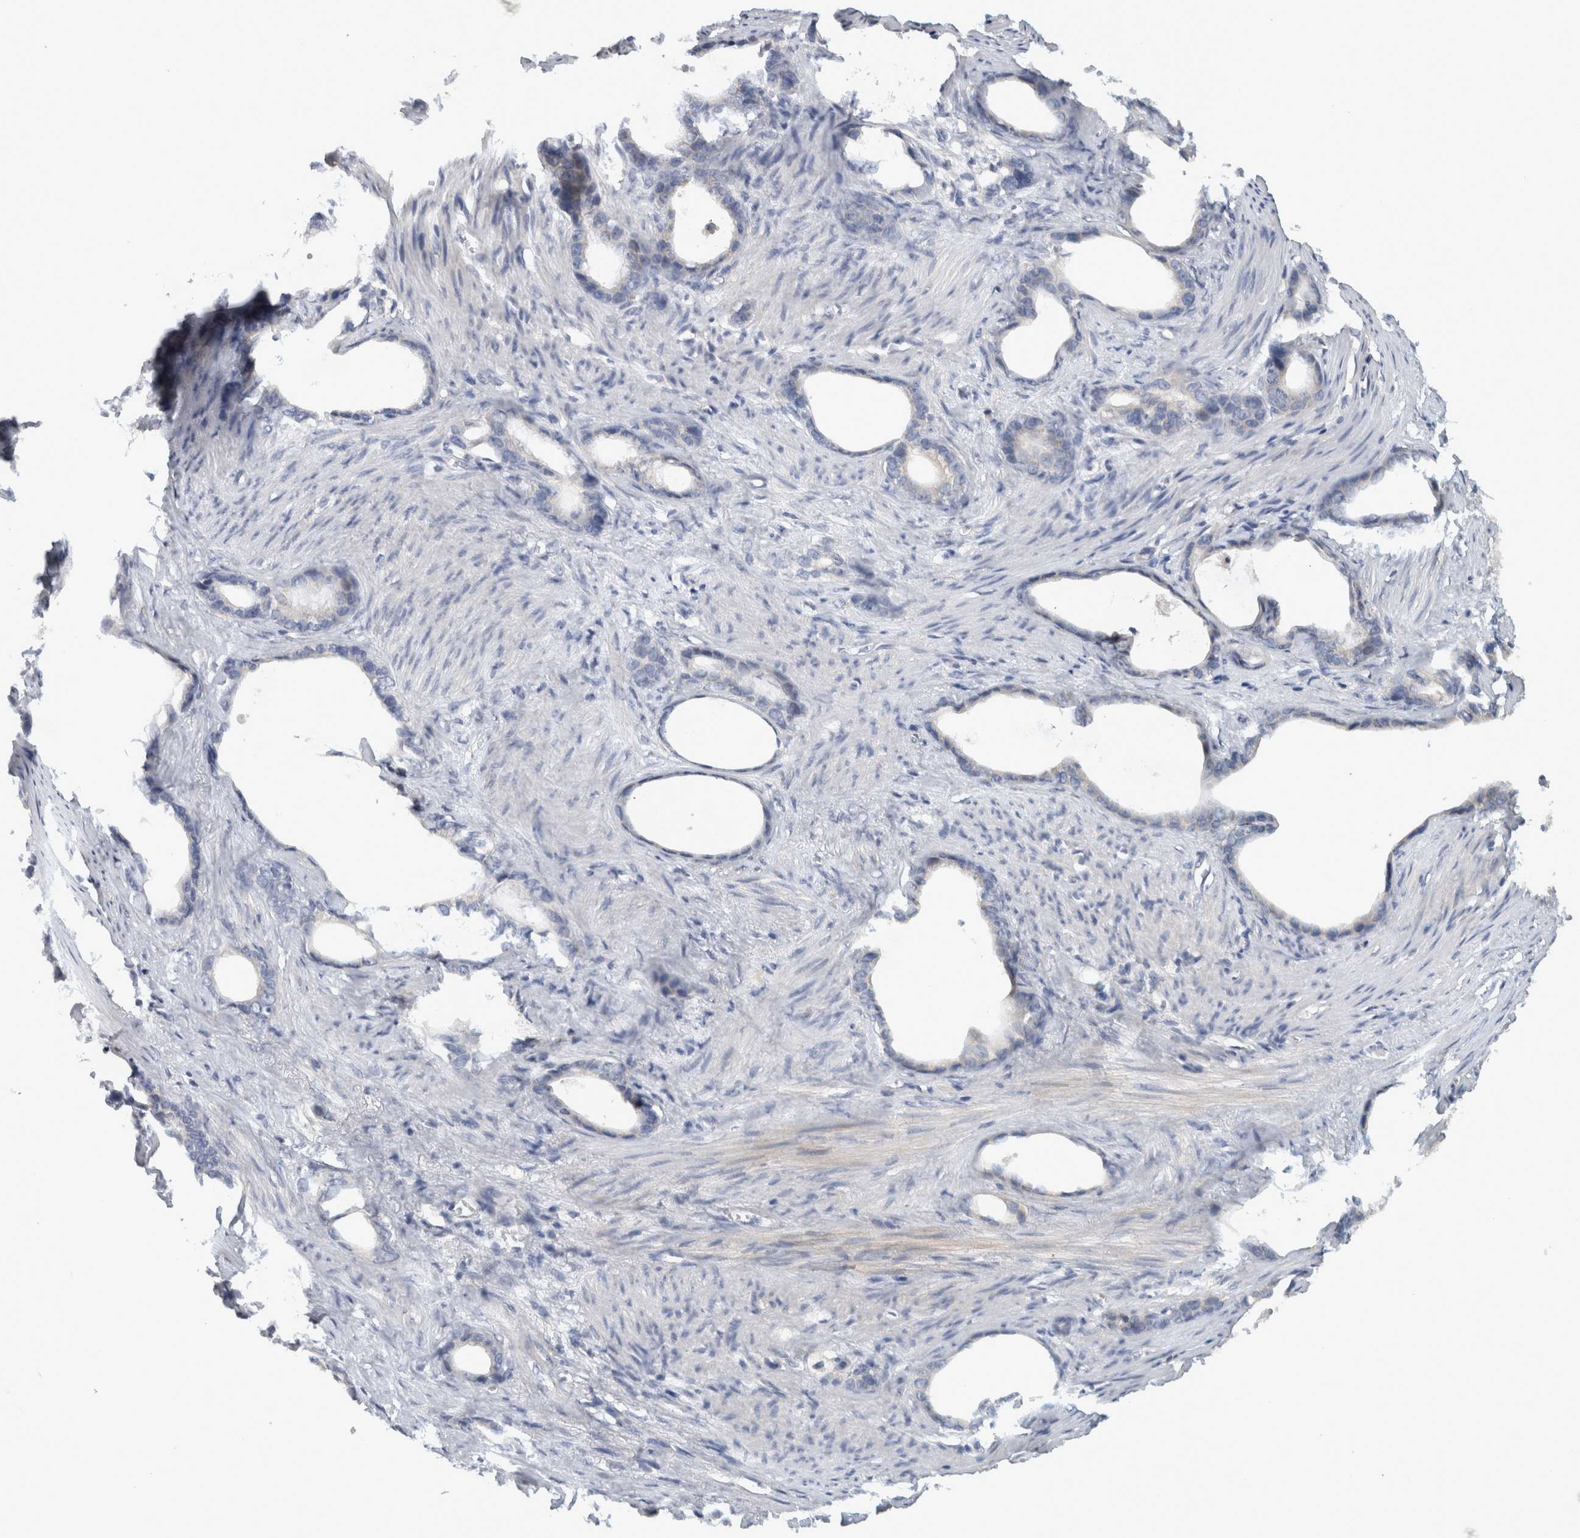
{"staining": {"intensity": "negative", "quantity": "none", "location": "none"}, "tissue": "stomach cancer", "cell_type": "Tumor cells", "image_type": "cancer", "snomed": [{"axis": "morphology", "description": "Adenocarcinoma, NOS"}, {"axis": "topography", "description": "Stomach"}], "caption": "High power microscopy photomicrograph of an immunohistochemistry (IHC) histopathology image of stomach adenocarcinoma, revealing no significant staining in tumor cells. (DAB immunohistochemistry with hematoxylin counter stain).", "gene": "VEPH1", "patient": {"sex": "female", "age": 75}}